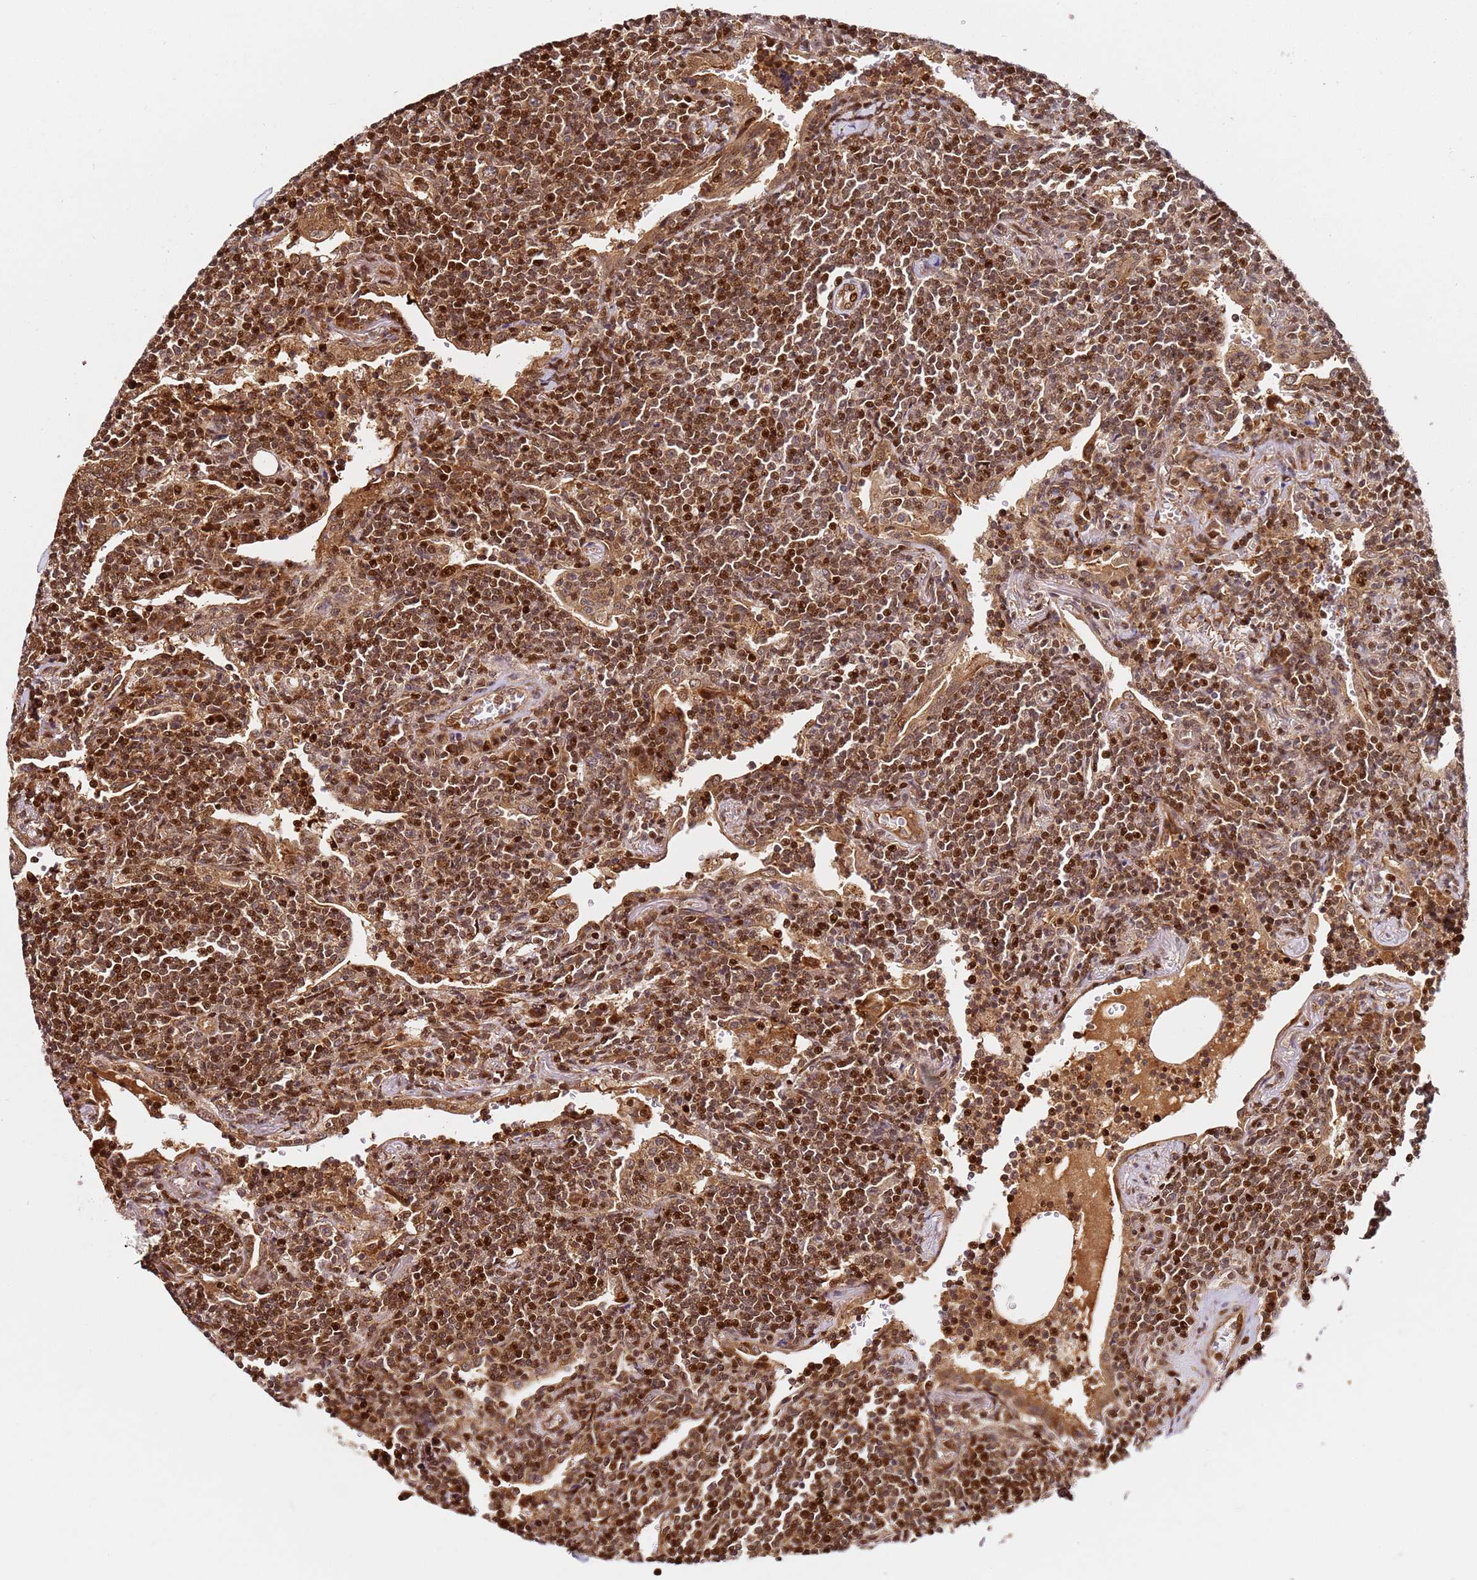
{"staining": {"intensity": "moderate", "quantity": ">75%", "location": "cytoplasmic/membranous,nuclear"}, "tissue": "lymphoma", "cell_type": "Tumor cells", "image_type": "cancer", "snomed": [{"axis": "morphology", "description": "Malignant lymphoma, non-Hodgkin's type, Low grade"}, {"axis": "topography", "description": "Lung"}], "caption": "A medium amount of moderate cytoplasmic/membranous and nuclear positivity is identified in about >75% of tumor cells in lymphoma tissue.", "gene": "SMOX", "patient": {"sex": "female", "age": 71}}